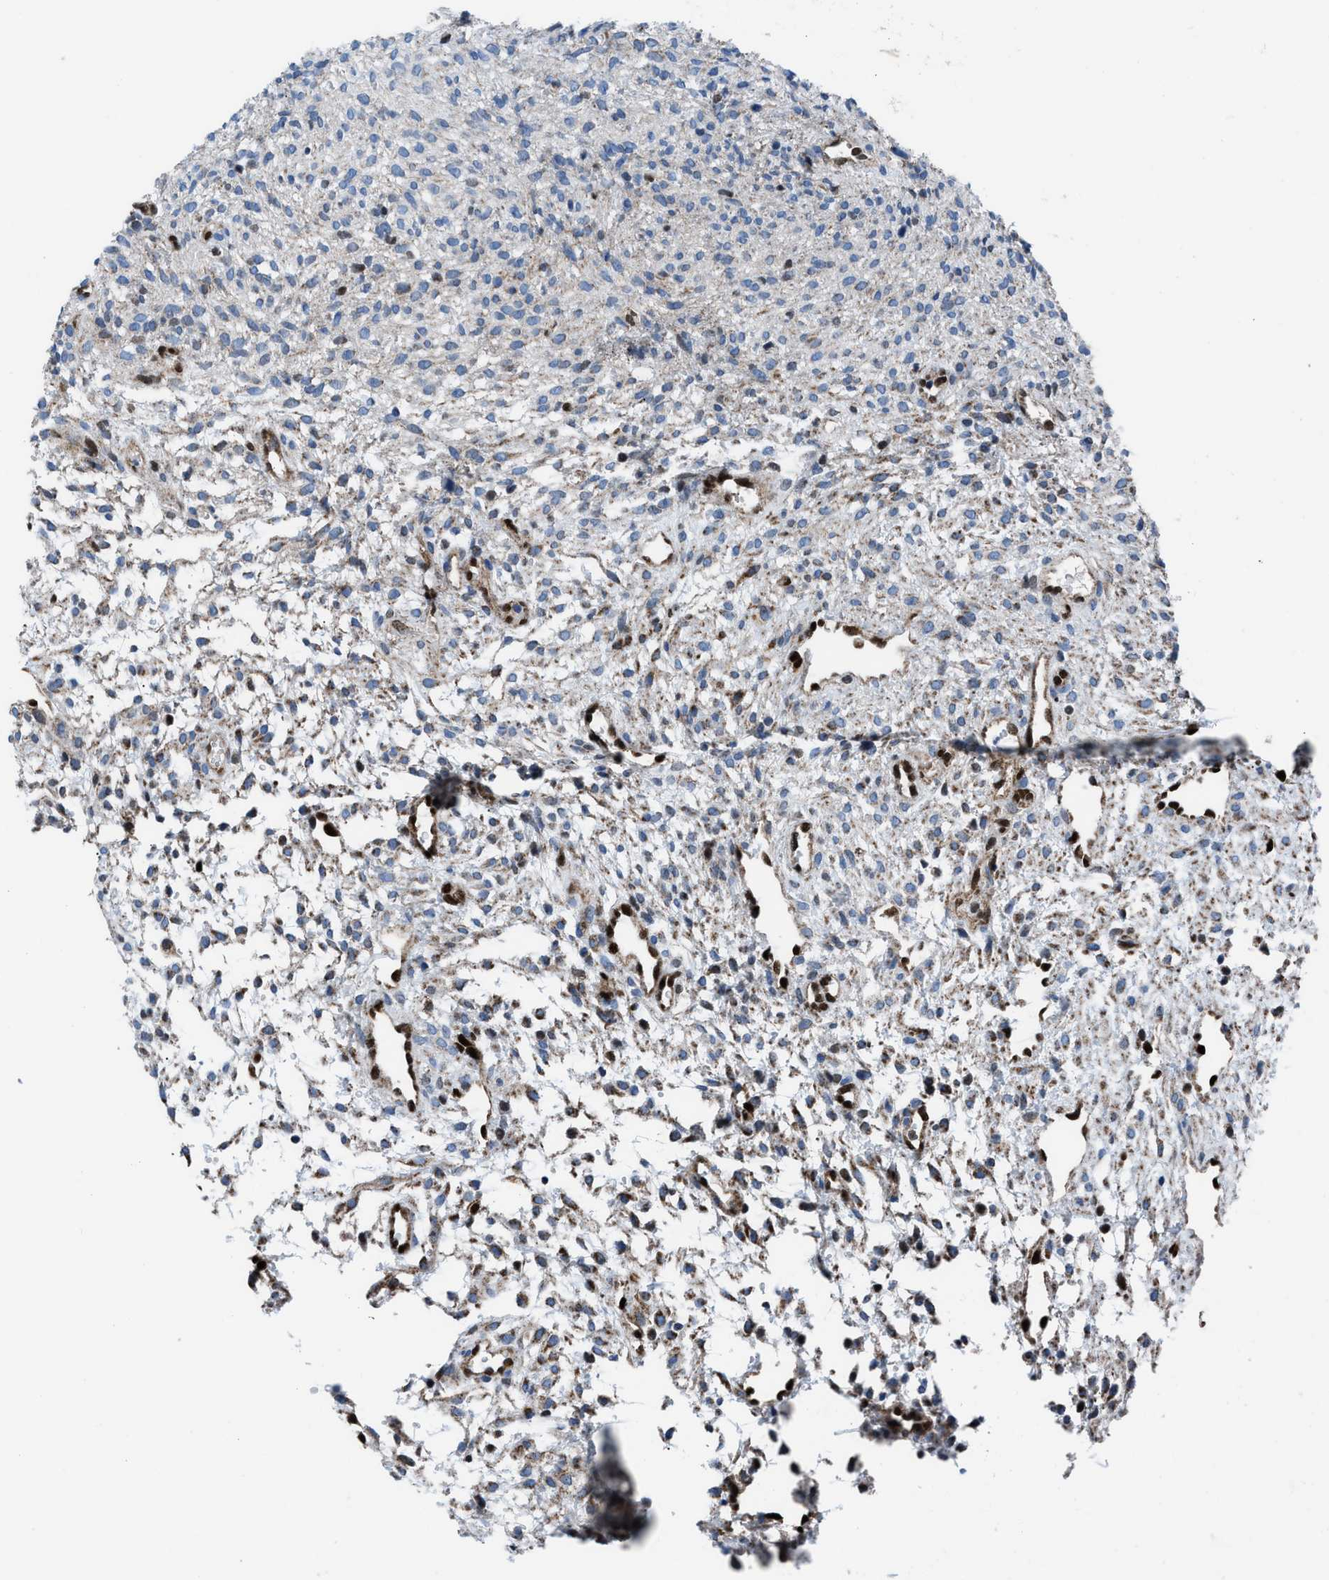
{"staining": {"intensity": "negative", "quantity": "none", "location": "none"}, "tissue": "ovary", "cell_type": "Ovarian stroma cells", "image_type": "normal", "snomed": [{"axis": "morphology", "description": "Normal tissue, NOS"}, {"axis": "morphology", "description": "Cyst, NOS"}, {"axis": "topography", "description": "Ovary"}], "caption": "Ovarian stroma cells are negative for protein expression in benign human ovary.", "gene": "LMO2", "patient": {"sex": "female", "age": 18}}